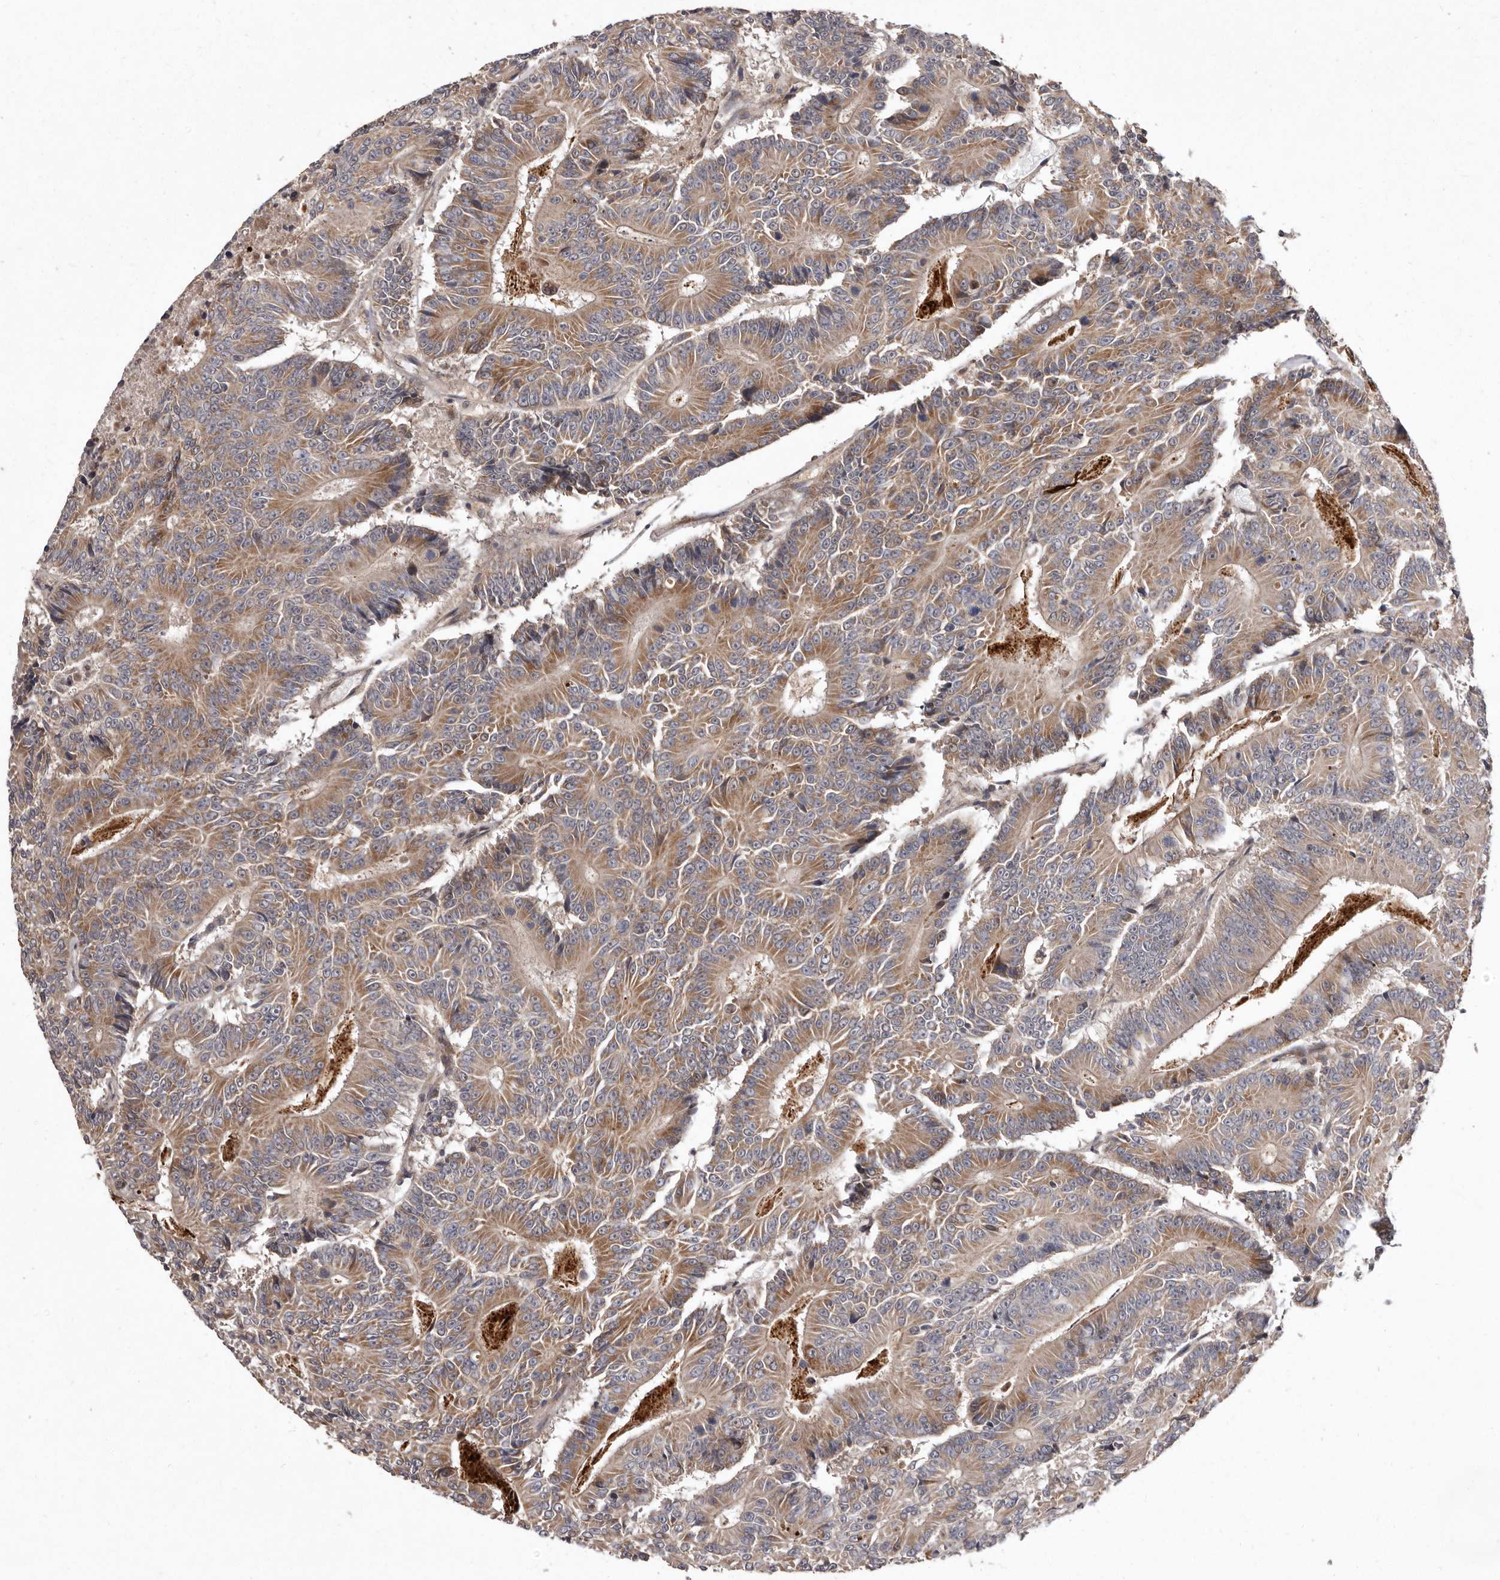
{"staining": {"intensity": "moderate", "quantity": ">75%", "location": "cytoplasmic/membranous"}, "tissue": "colorectal cancer", "cell_type": "Tumor cells", "image_type": "cancer", "snomed": [{"axis": "morphology", "description": "Adenocarcinoma, NOS"}, {"axis": "topography", "description": "Colon"}], "caption": "This micrograph shows immunohistochemistry (IHC) staining of adenocarcinoma (colorectal), with medium moderate cytoplasmic/membranous positivity in approximately >75% of tumor cells.", "gene": "FLAD1", "patient": {"sex": "male", "age": 83}}